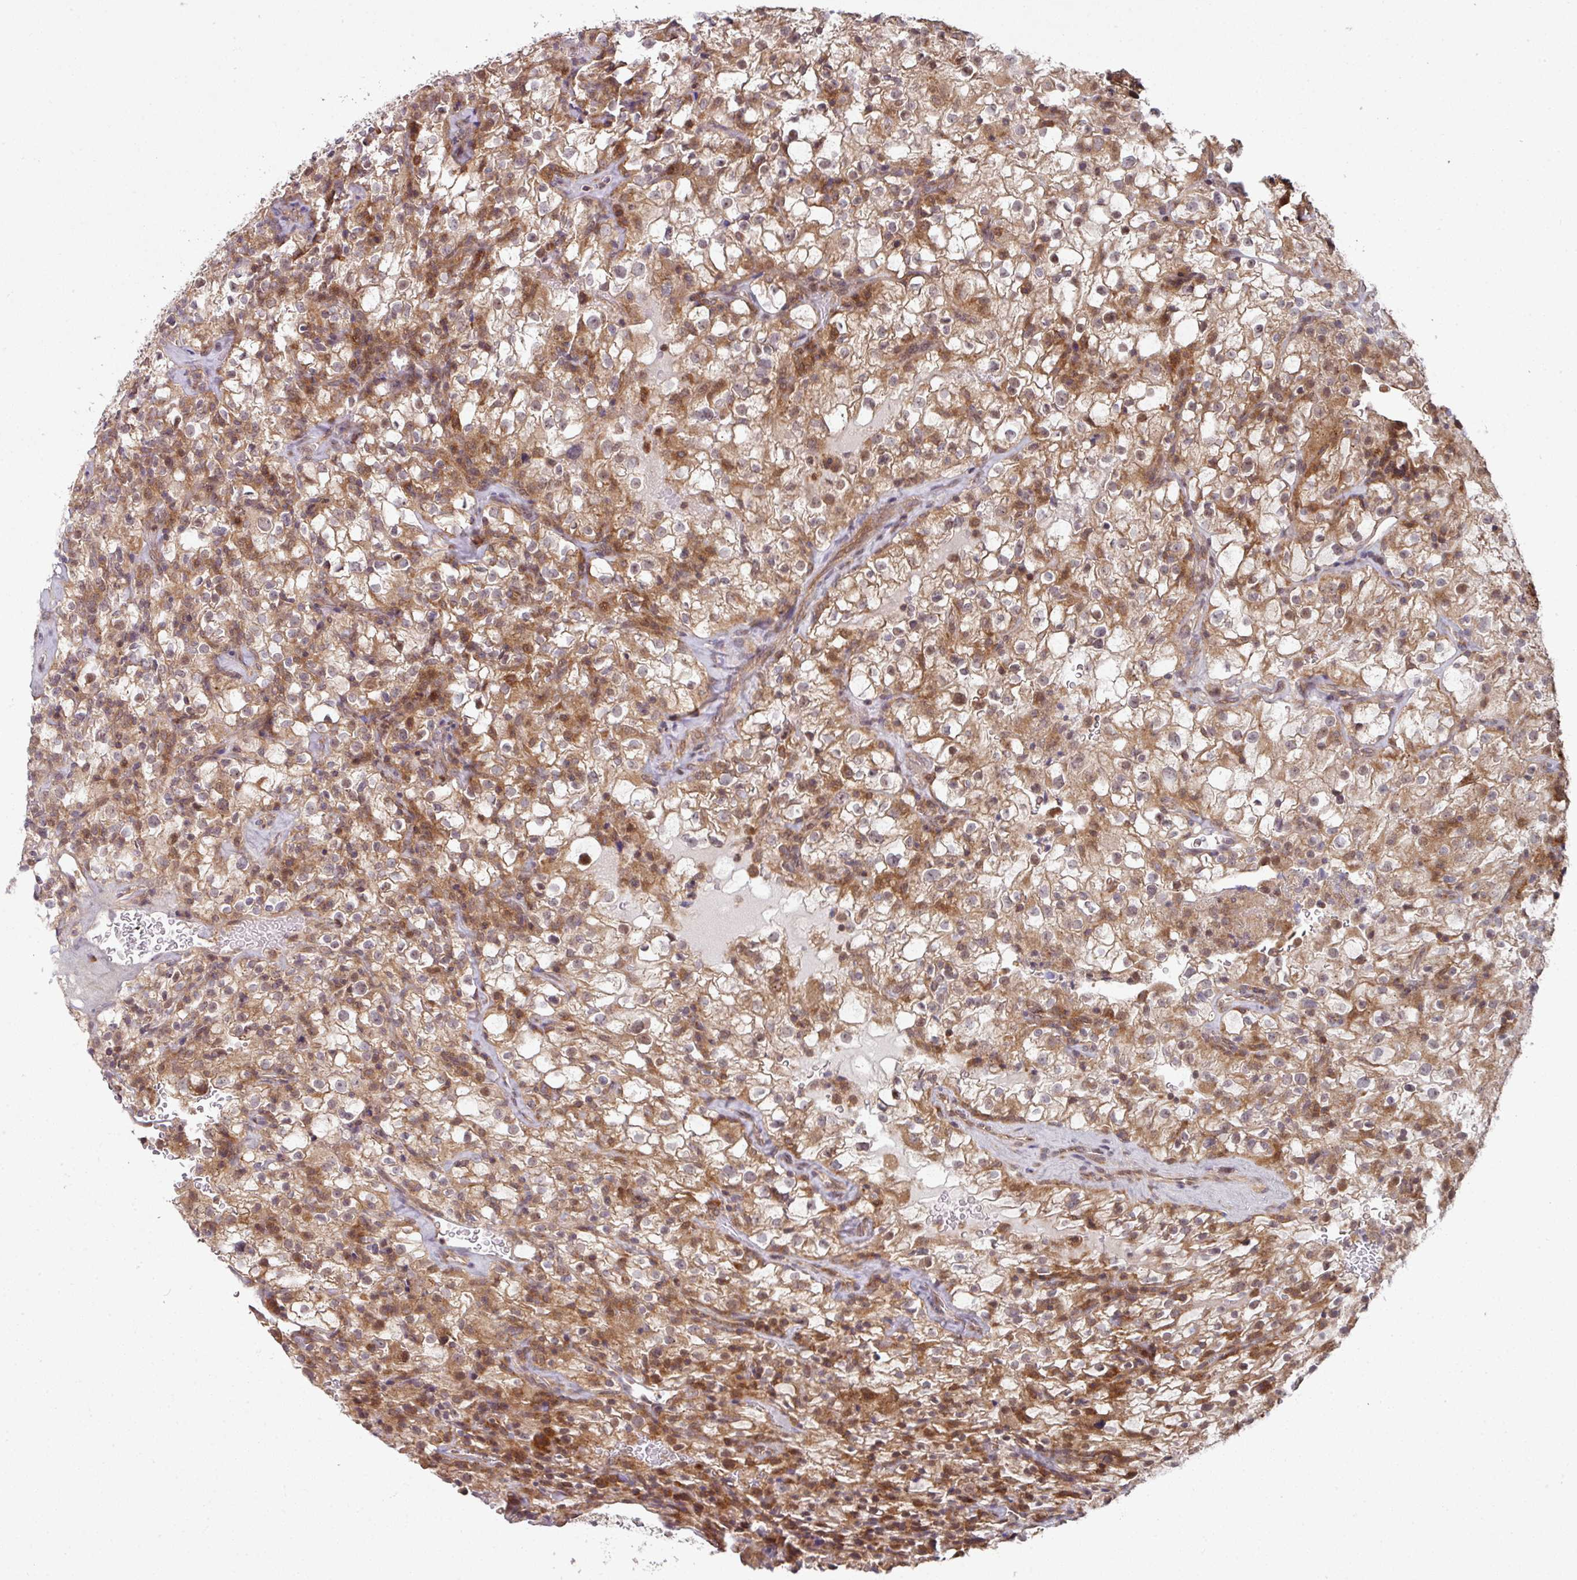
{"staining": {"intensity": "moderate", "quantity": ">75%", "location": "cytoplasmic/membranous"}, "tissue": "renal cancer", "cell_type": "Tumor cells", "image_type": "cancer", "snomed": [{"axis": "morphology", "description": "Adenocarcinoma, NOS"}, {"axis": "topography", "description": "Kidney"}], "caption": "This image exhibits renal cancer (adenocarcinoma) stained with immunohistochemistry (IHC) to label a protein in brown. The cytoplasmic/membranous of tumor cells show moderate positivity for the protein. Nuclei are counter-stained blue.", "gene": "CAMLG", "patient": {"sex": "female", "age": 74}}